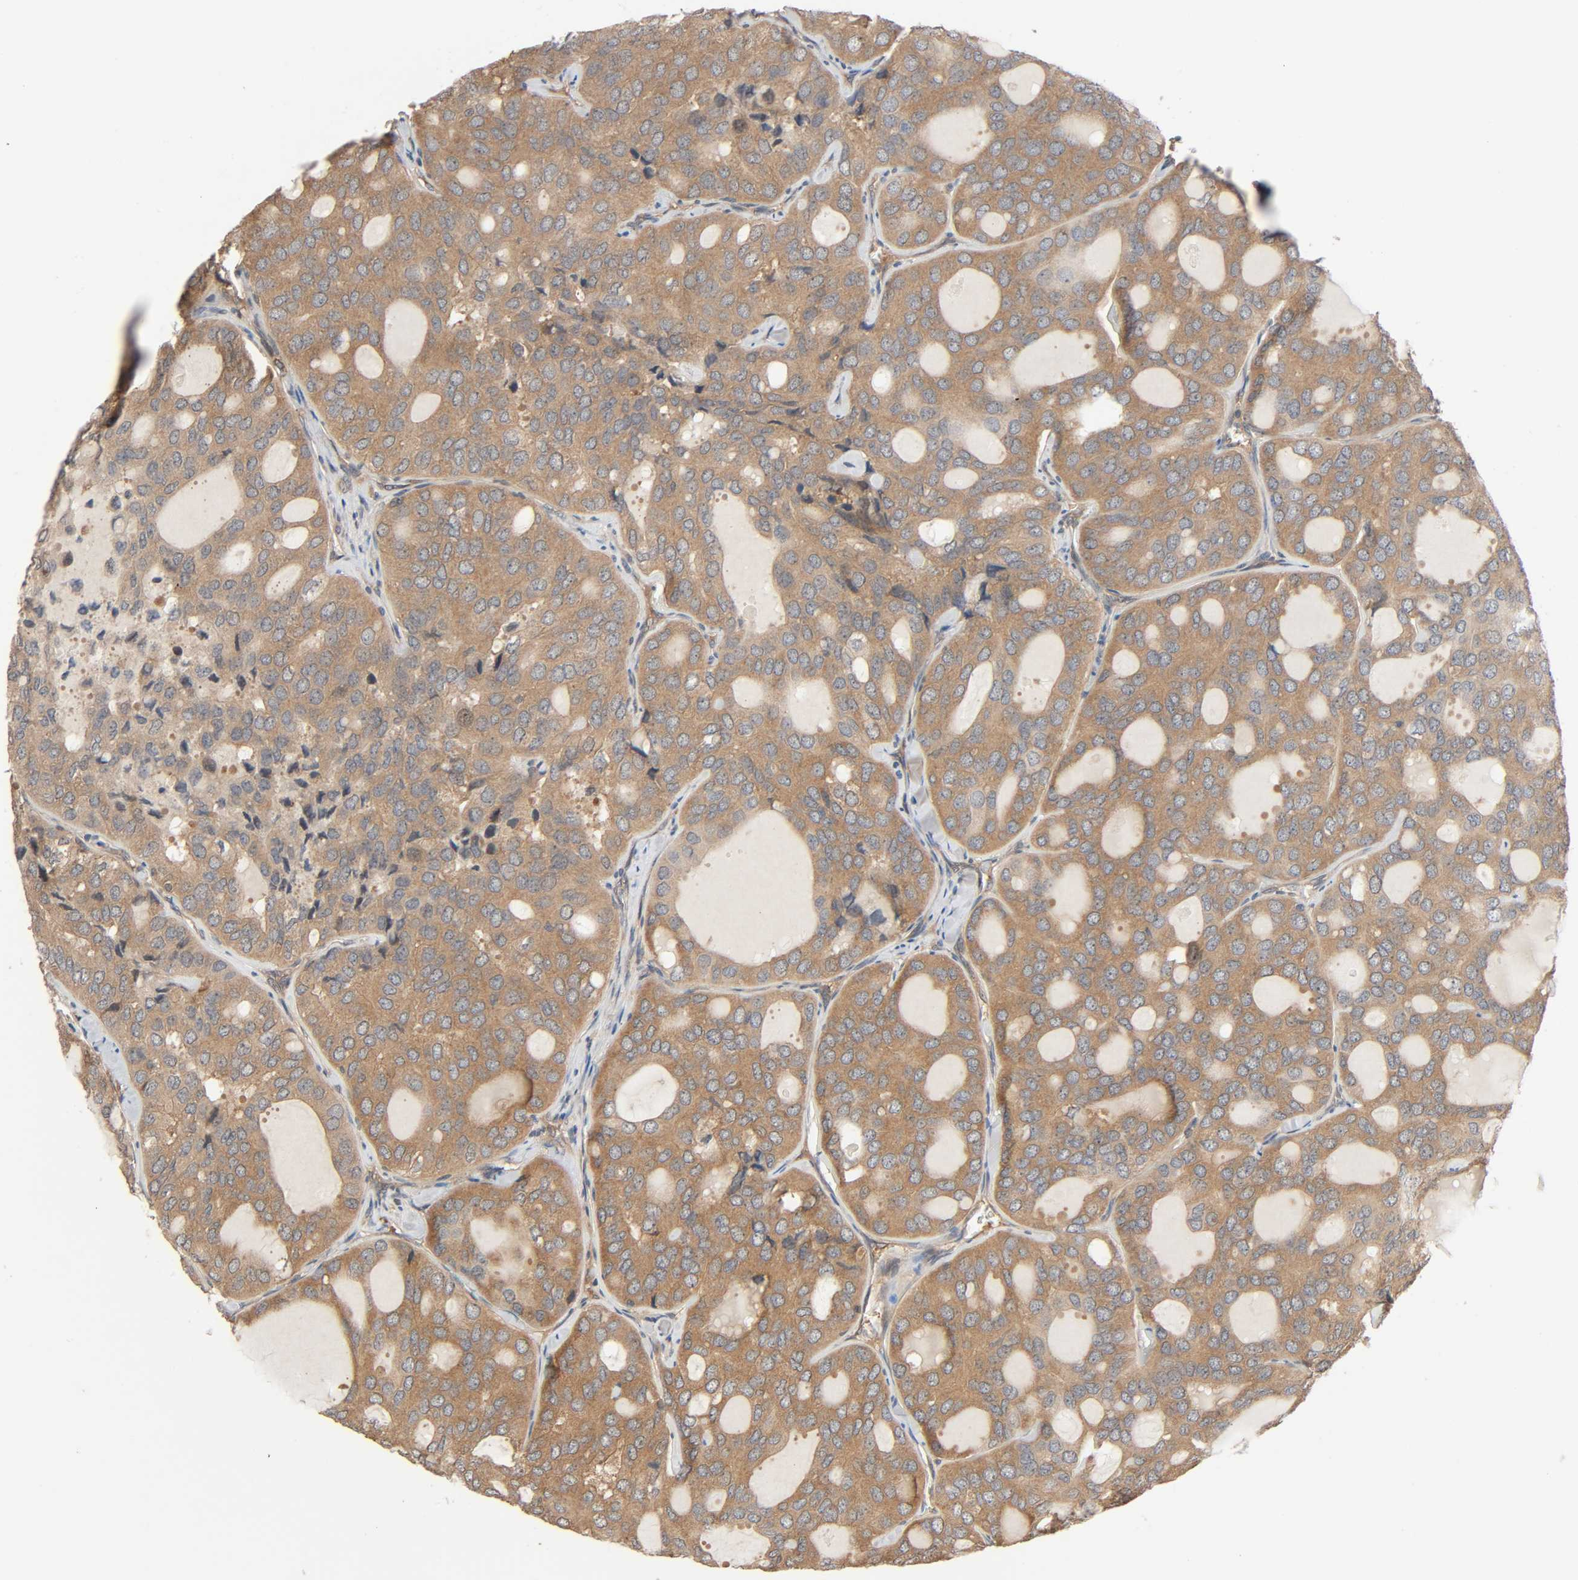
{"staining": {"intensity": "moderate", "quantity": ">75%", "location": "cytoplasmic/membranous"}, "tissue": "thyroid cancer", "cell_type": "Tumor cells", "image_type": "cancer", "snomed": [{"axis": "morphology", "description": "Follicular adenoma carcinoma, NOS"}, {"axis": "topography", "description": "Thyroid gland"}], "caption": "Tumor cells exhibit moderate cytoplasmic/membranous staining in about >75% of cells in thyroid follicular adenoma carcinoma.", "gene": "PPP2R1B", "patient": {"sex": "male", "age": 75}}